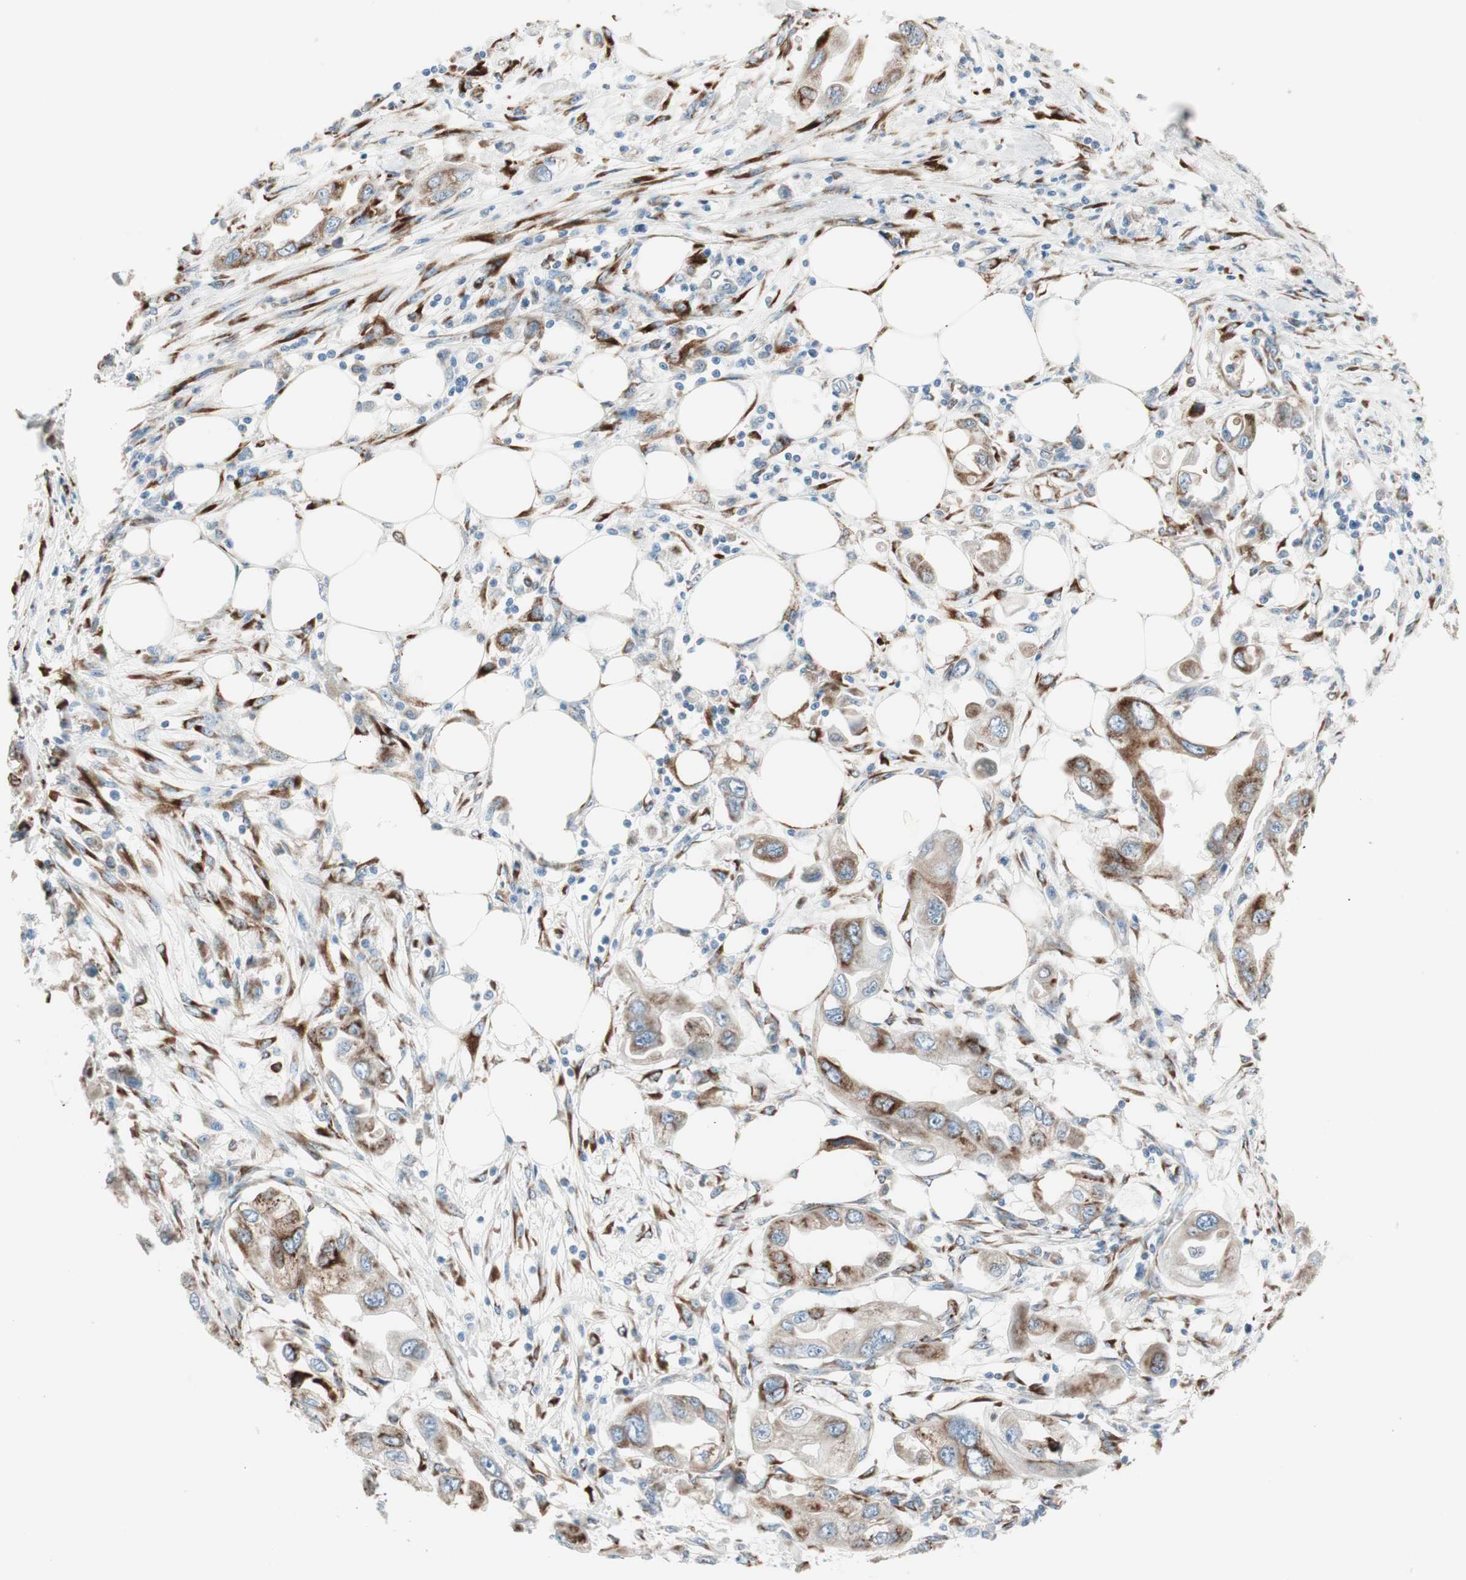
{"staining": {"intensity": "strong", "quantity": ">75%", "location": "cytoplasmic/membranous"}, "tissue": "endometrial cancer", "cell_type": "Tumor cells", "image_type": "cancer", "snomed": [{"axis": "morphology", "description": "Adenocarcinoma, NOS"}, {"axis": "topography", "description": "Endometrium"}], "caption": "A brown stain shows strong cytoplasmic/membranous expression of a protein in human adenocarcinoma (endometrial) tumor cells.", "gene": "P4HTM", "patient": {"sex": "female", "age": 67}}